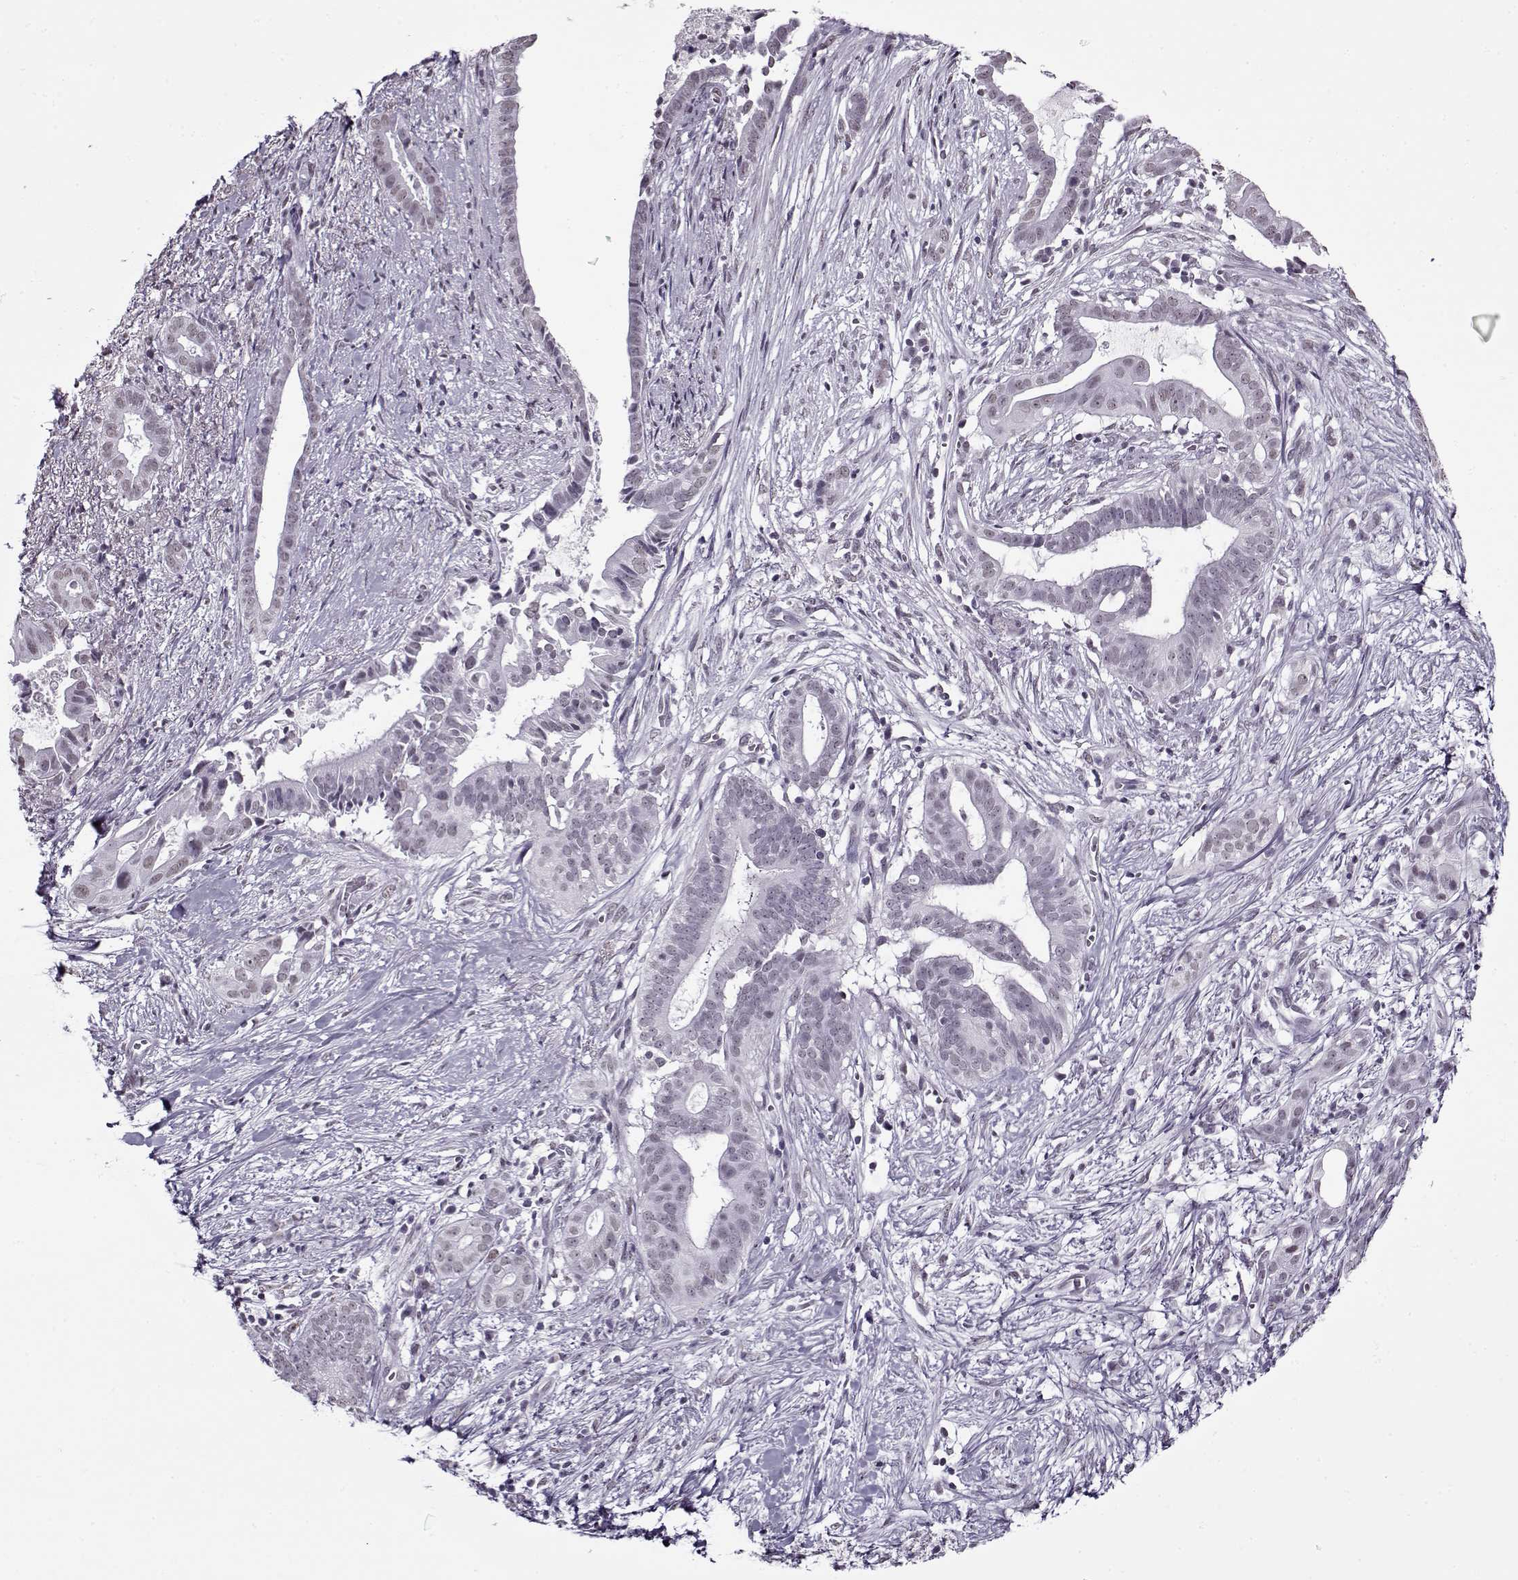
{"staining": {"intensity": "negative", "quantity": "none", "location": "none"}, "tissue": "pancreatic cancer", "cell_type": "Tumor cells", "image_type": "cancer", "snomed": [{"axis": "morphology", "description": "Adenocarcinoma, NOS"}, {"axis": "topography", "description": "Pancreas"}], "caption": "There is no significant staining in tumor cells of pancreatic cancer.", "gene": "PRMT8", "patient": {"sex": "male", "age": 61}}